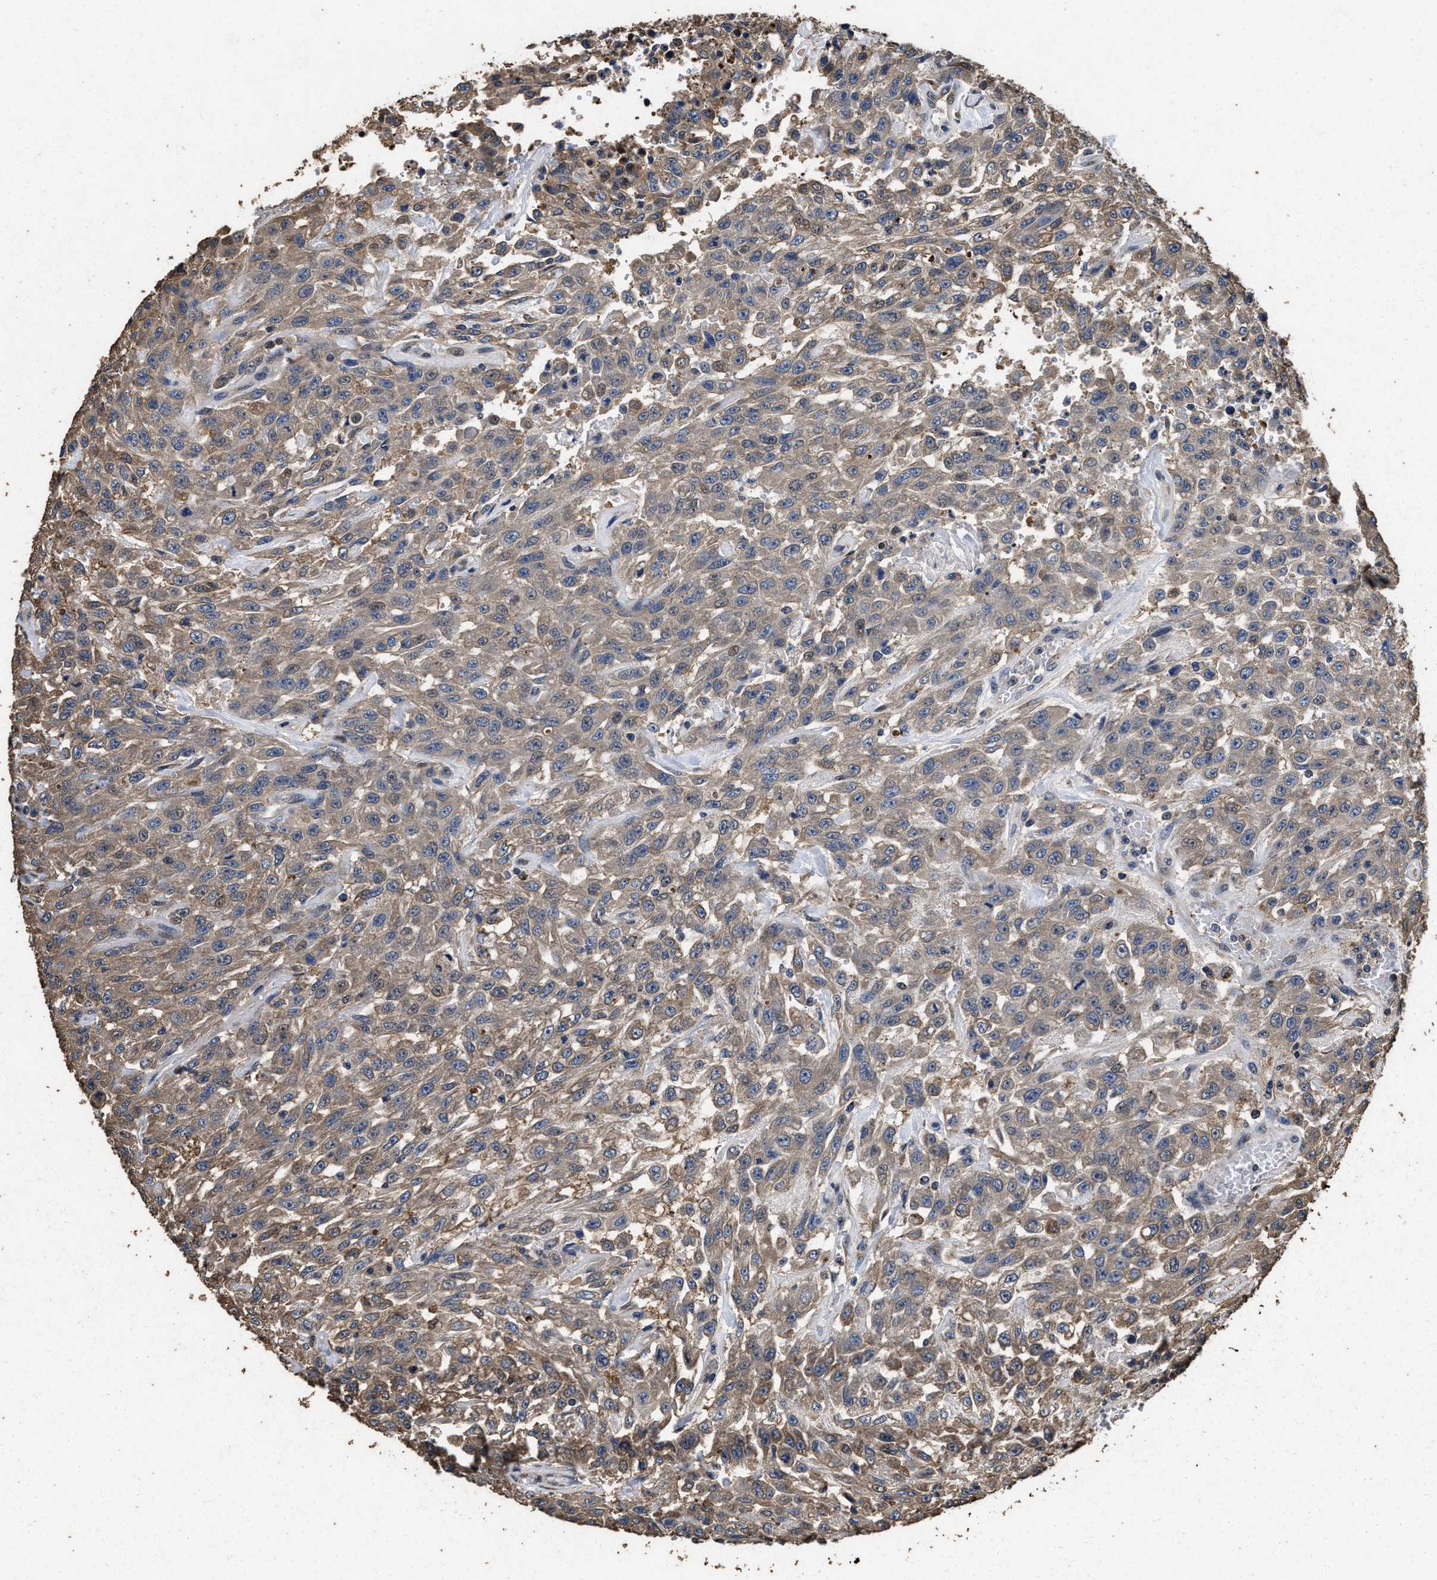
{"staining": {"intensity": "weak", "quantity": ">75%", "location": "cytoplasmic/membranous"}, "tissue": "urothelial cancer", "cell_type": "Tumor cells", "image_type": "cancer", "snomed": [{"axis": "morphology", "description": "Urothelial carcinoma, High grade"}, {"axis": "topography", "description": "Urinary bladder"}], "caption": "Protein staining of urothelial carcinoma (high-grade) tissue shows weak cytoplasmic/membranous staining in approximately >75% of tumor cells.", "gene": "TPST2", "patient": {"sex": "male", "age": 46}}